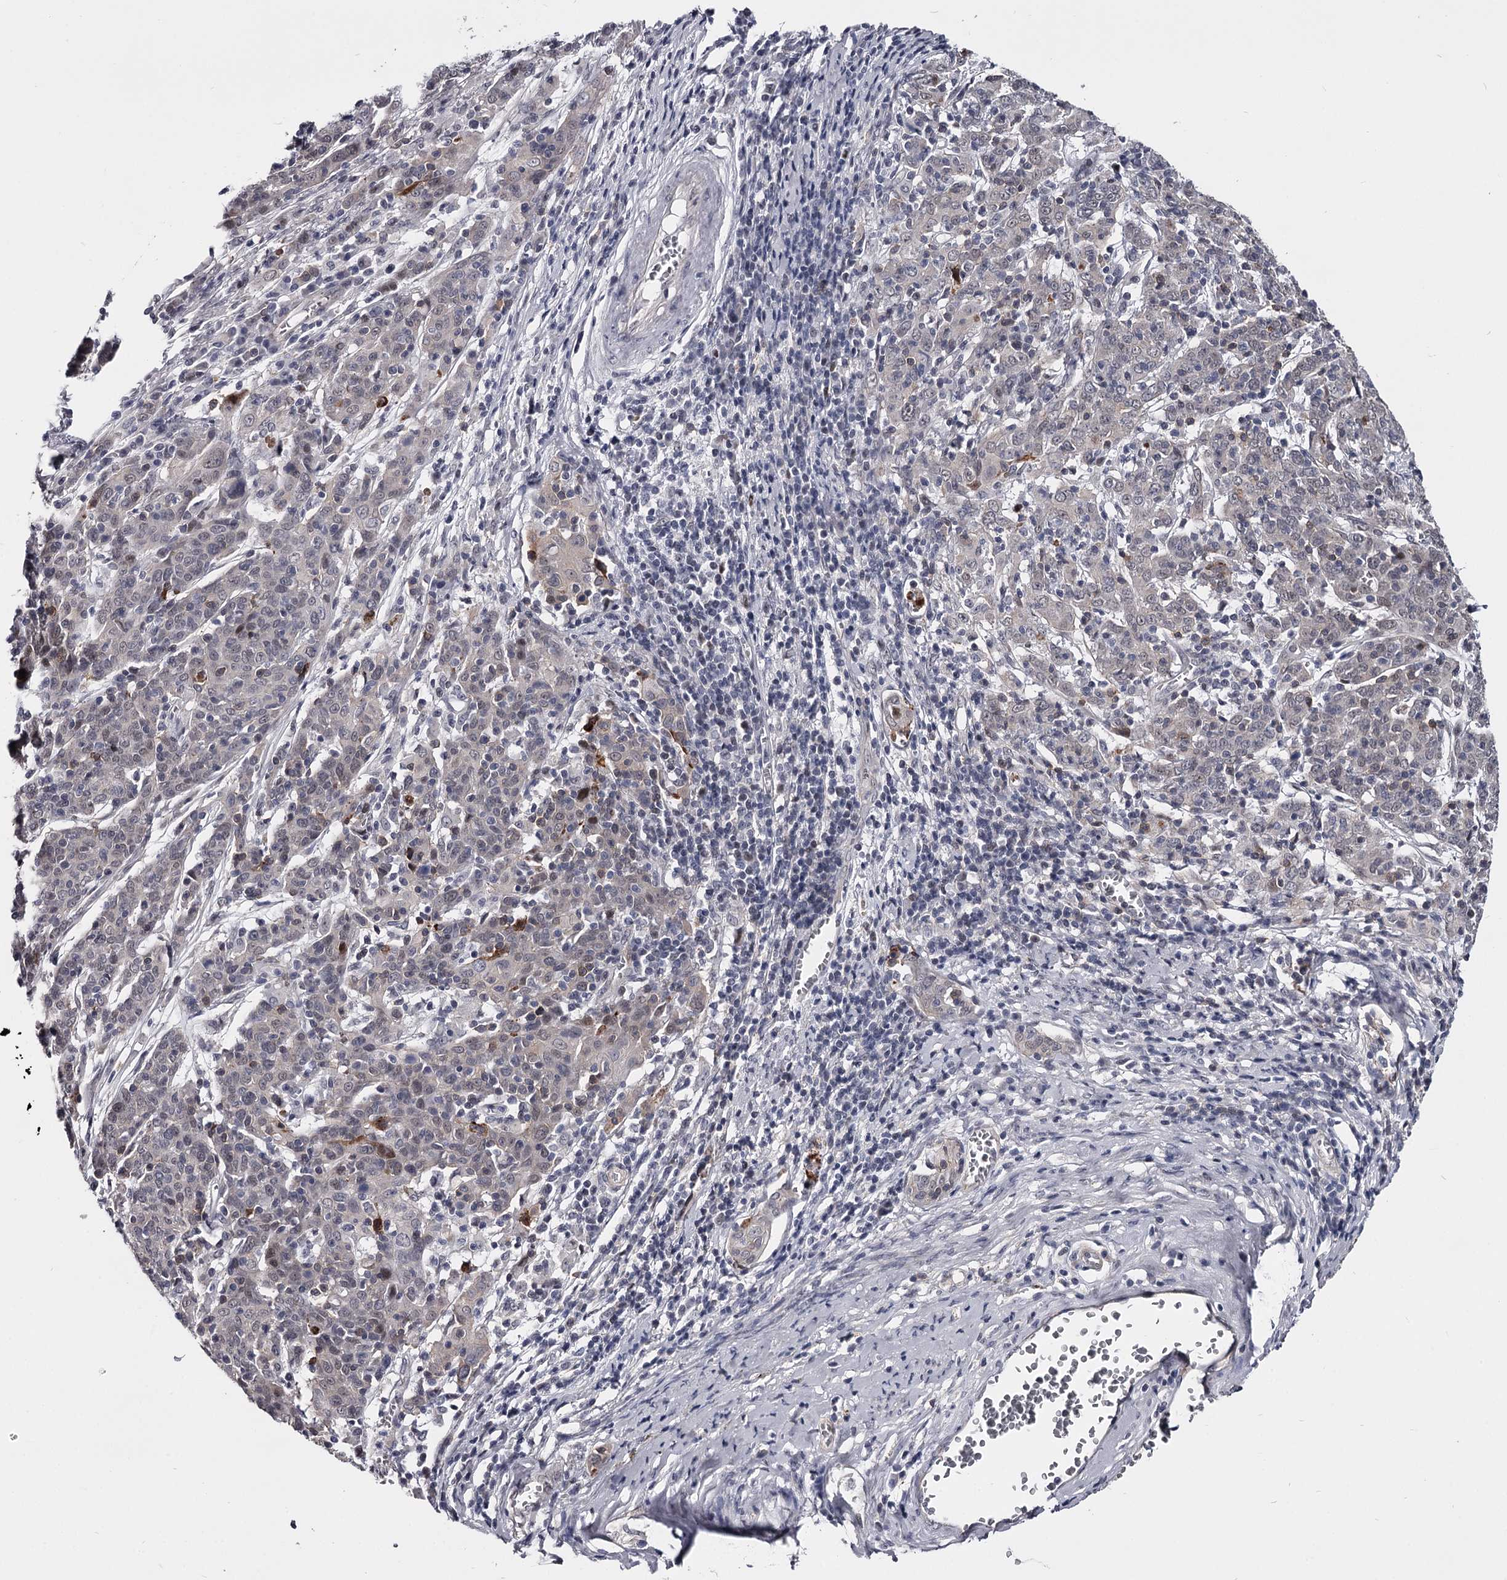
{"staining": {"intensity": "negative", "quantity": "none", "location": "none"}, "tissue": "cervical cancer", "cell_type": "Tumor cells", "image_type": "cancer", "snomed": [{"axis": "morphology", "description": "Squamous cell carcinoma, NOS"}, {"axis": "topography", "description": "Cervix"}], "caption": "Immunohistochemical staining of cervical cancer (squamous cell carcinoma) exhibits no significant expression in tumor cells. (Immunohistochemistry (ihc), brightfield microscopy, high magnification).", "gene": "OVOL2", "patient": {"sex": "female", "age": 67}}